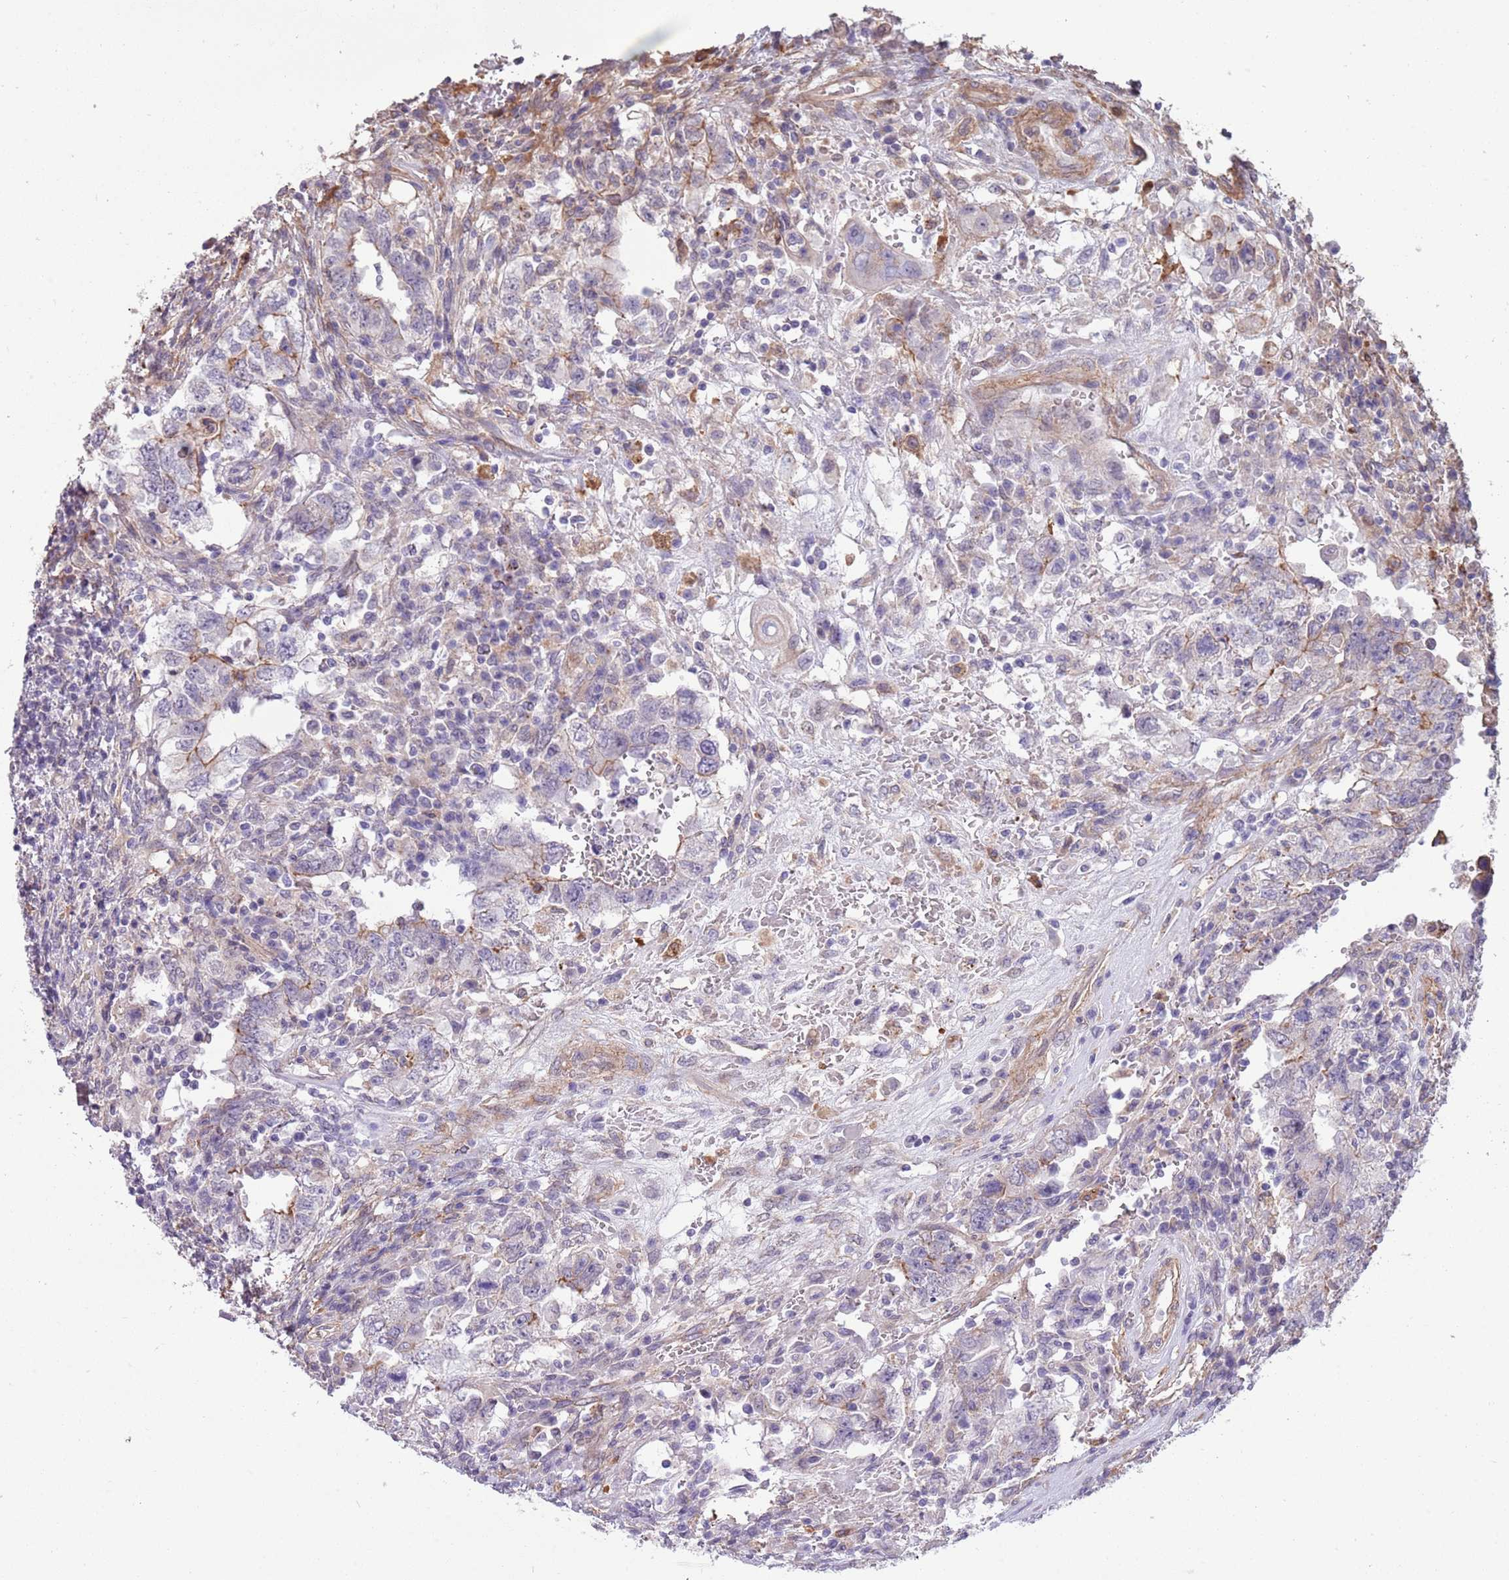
{"staining": {"intensity": "weak", "quantity": "<25%", "location": "cytoplasmic/membranous"}, "tissue": "testis cancer", "cell_type": "Tumor cells", "image_type": "cancer", "snomed": [{"axis": "morphology", "description": "Carcinoma, Embryonal, NOS"}, {"axis": "topography", "description": "Testis"}], "caption": "DAB (3,3'-diaminobenzidine) immunohistochemical staining of human testis cancer (embryonal carcinoma) reveals no significant expression in tumor cells.", "gene": "CREBZF", "patient": {"sex": "male", "age": 26}}